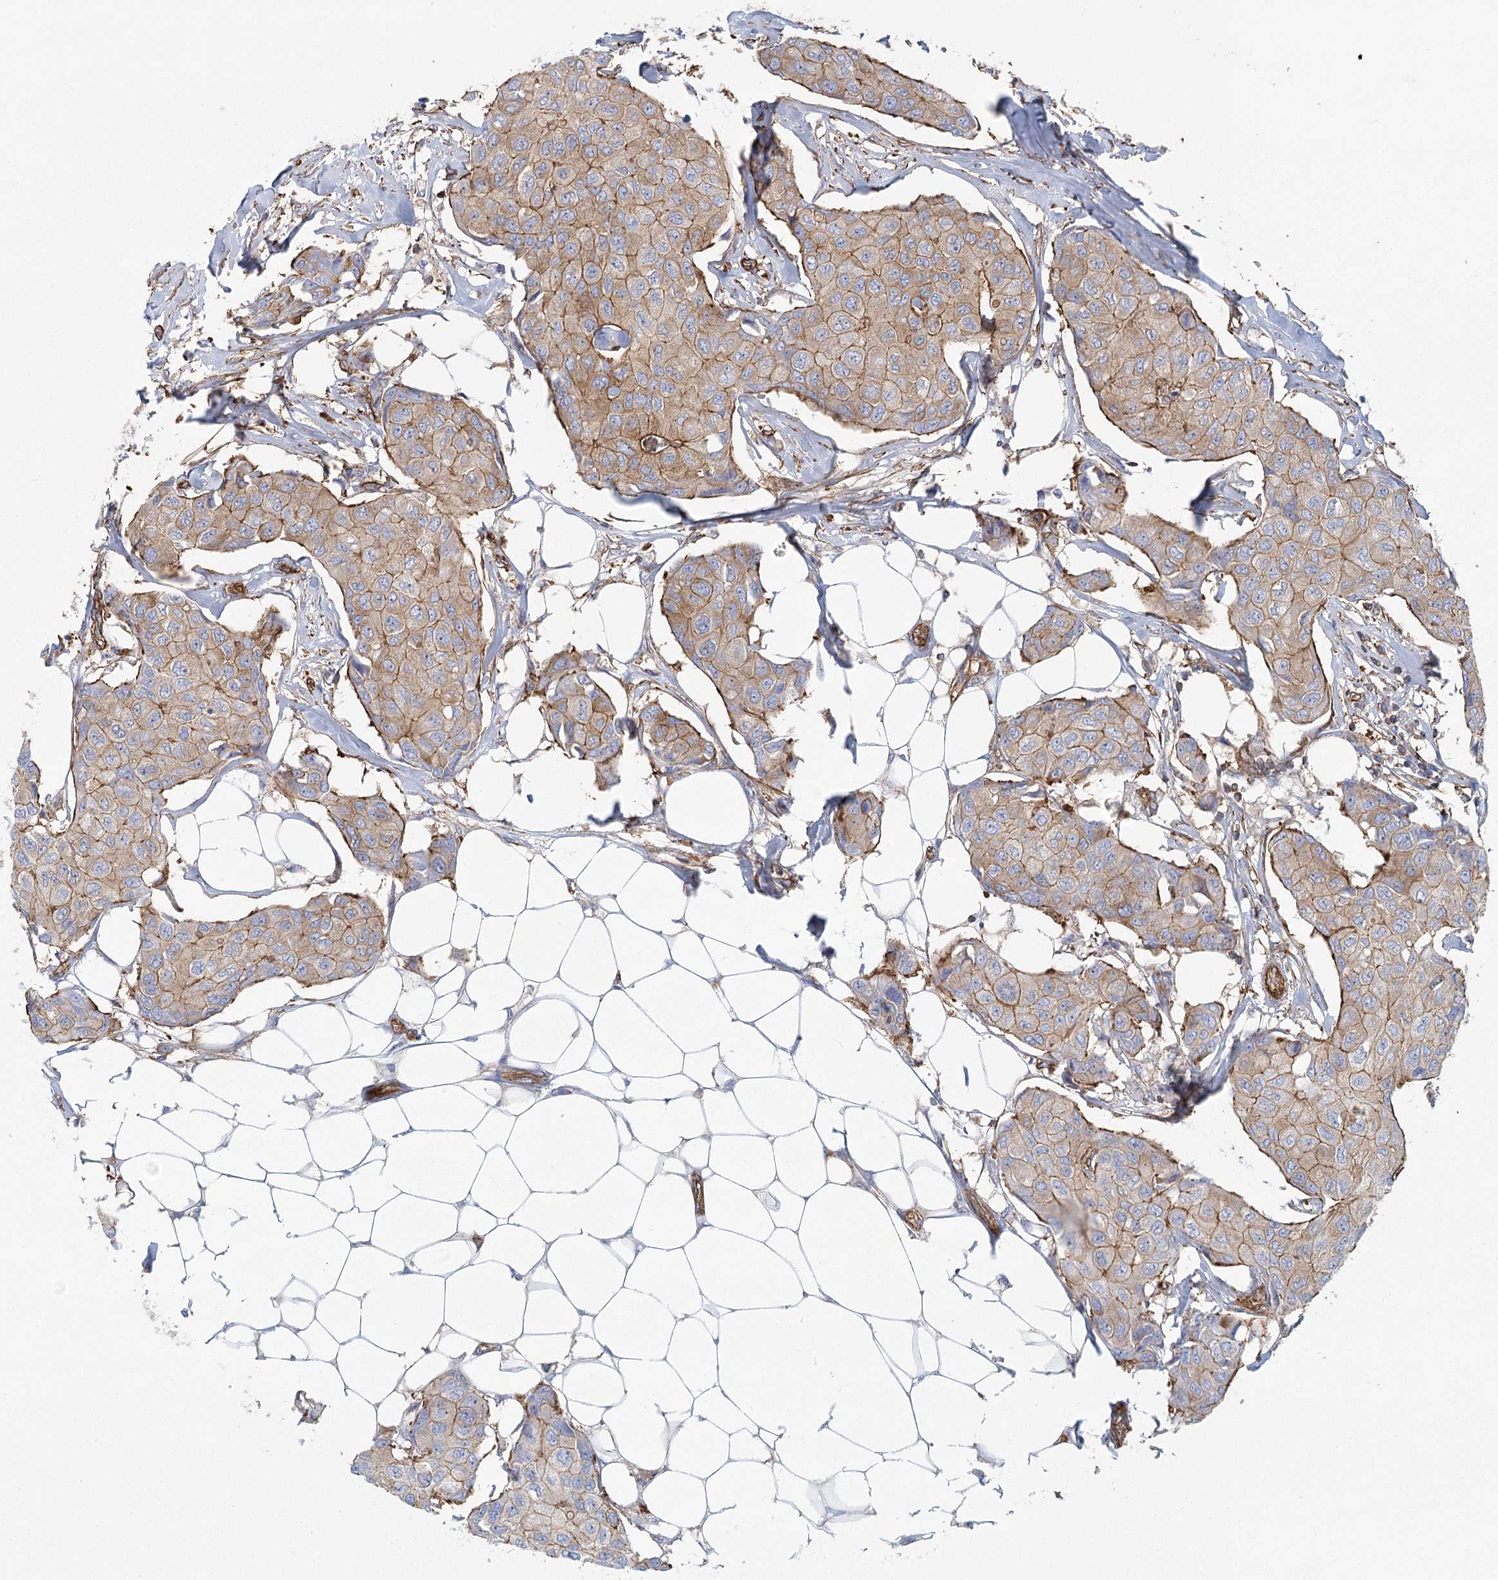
{"staining": {"intensity": "moderate", "quantity": ">75%", "location": "cytoplasmic/membranous"}, "tissue": "breast cancer", "cell_type": "Tumor cells", "image_type": "cancer", "snomed": [{"axis": "morphology", "description": "Duct carcinoma"}, {"axis": "topography", "description": "Breast"}], "caption": "This is a micrograph of immunohistochemistry (IHC) staining of breast cancer, which shows moderate positivity in the cytoplasmic/membranous of tumor cells.", "gene": "IFT46", "patient": {"sex": "female", "age": 80}}